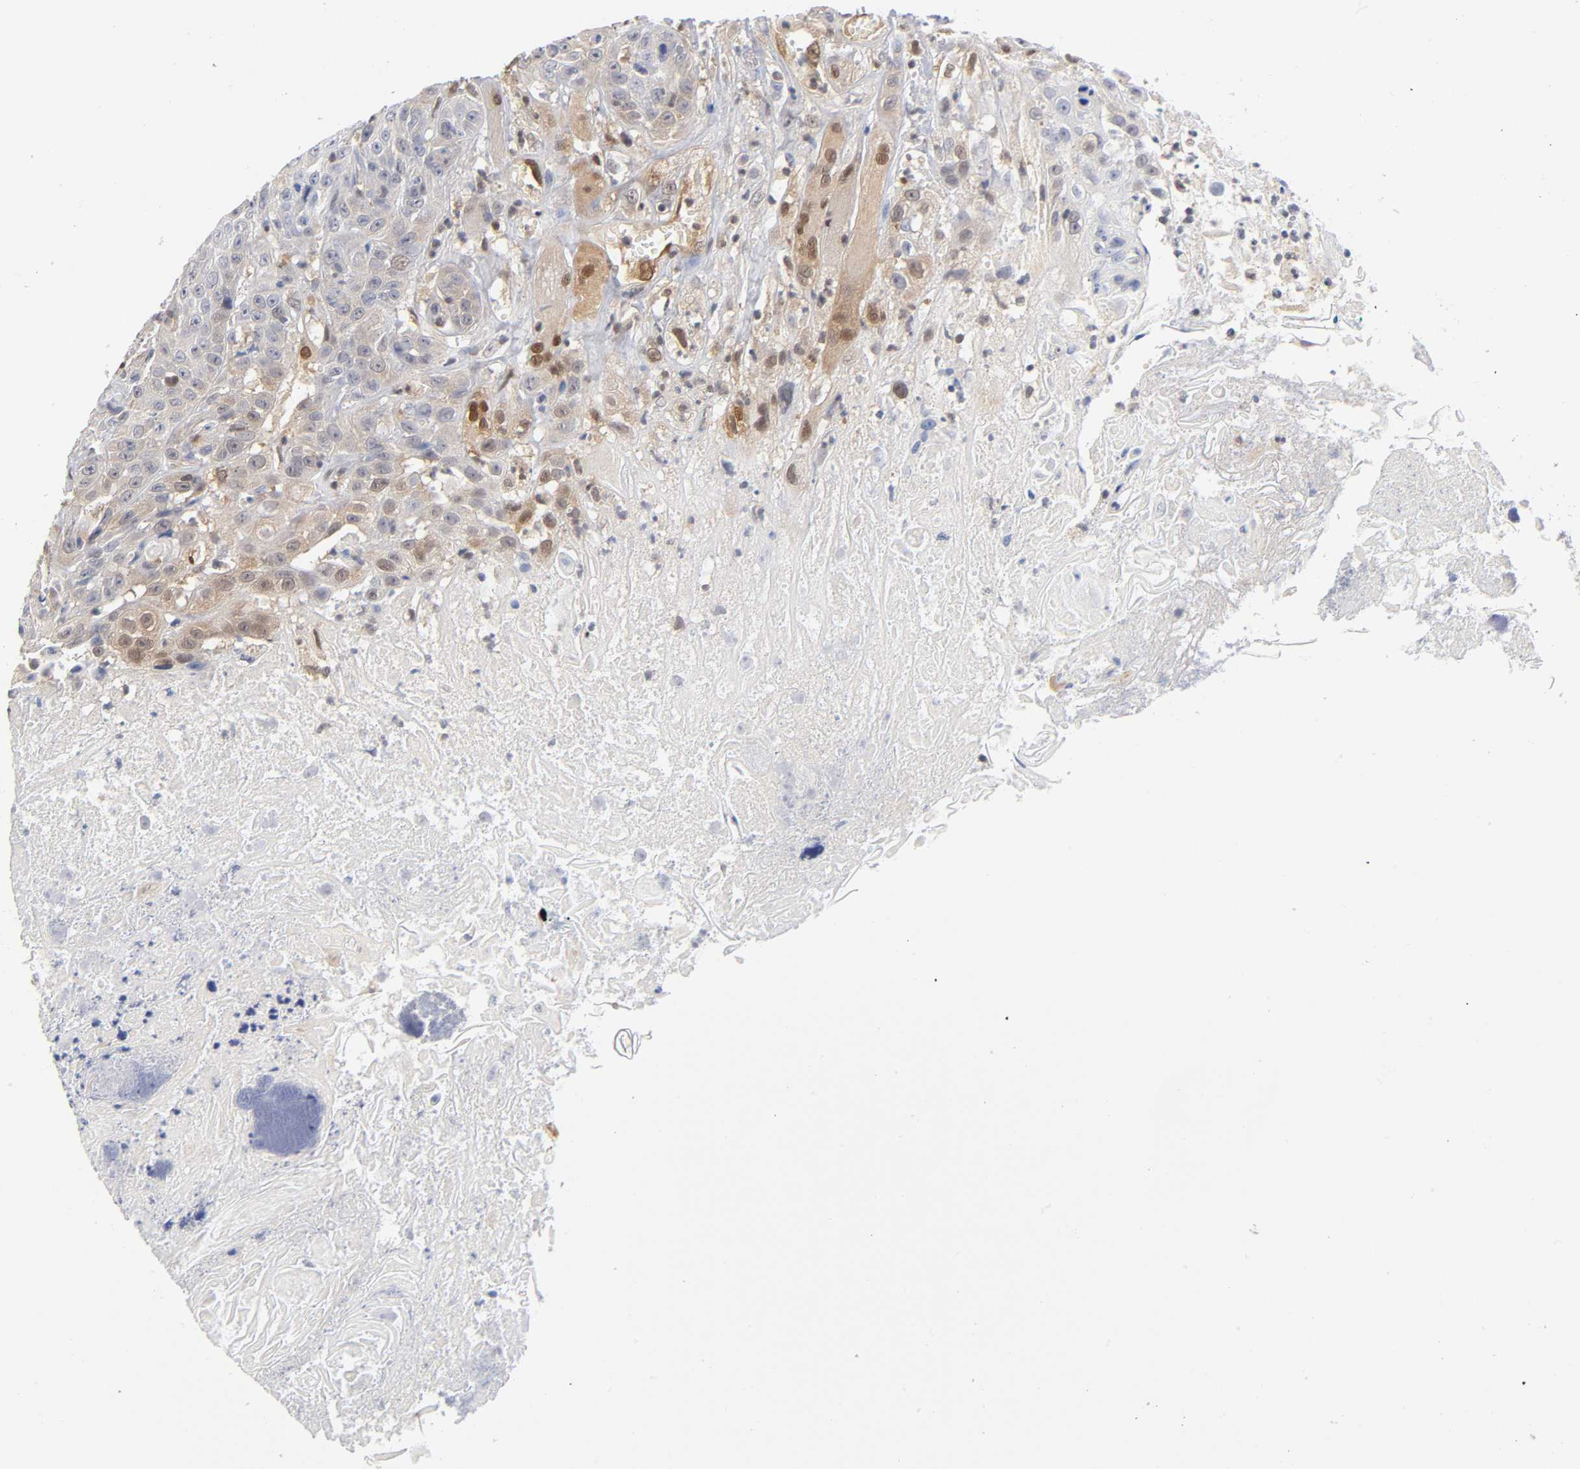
{"staining": {"intensity": "moderate", "quantity": "25%-75%", "location": "cytoplasmic/membranous"}, "tissue": "head and neck cancer", "cell_type": "Tumor cells", "image_type": "cancer", "snomed": [{"axis": "morphology", "description": "Squamous cell carcinoma, NOS"}, {"axis": "topography", "description": "Head-Neck"}], "caption": "IHC staining of squamous cell carcinoma (head and neck), which demonstrates medium levels of moderate cytoplasmic/membranous positivity in approximately 25%-75% of tumor cells indicating moderate cytoplasmic/membranous protein expression. The staining was performed using DAB (3,3'-diaminobenzidine) (brown) for protein detection and nuclei were counterstained in hematoxylin (blue).", "gene": "DFFB", "patient": {"sex": "female", "age": 84}}